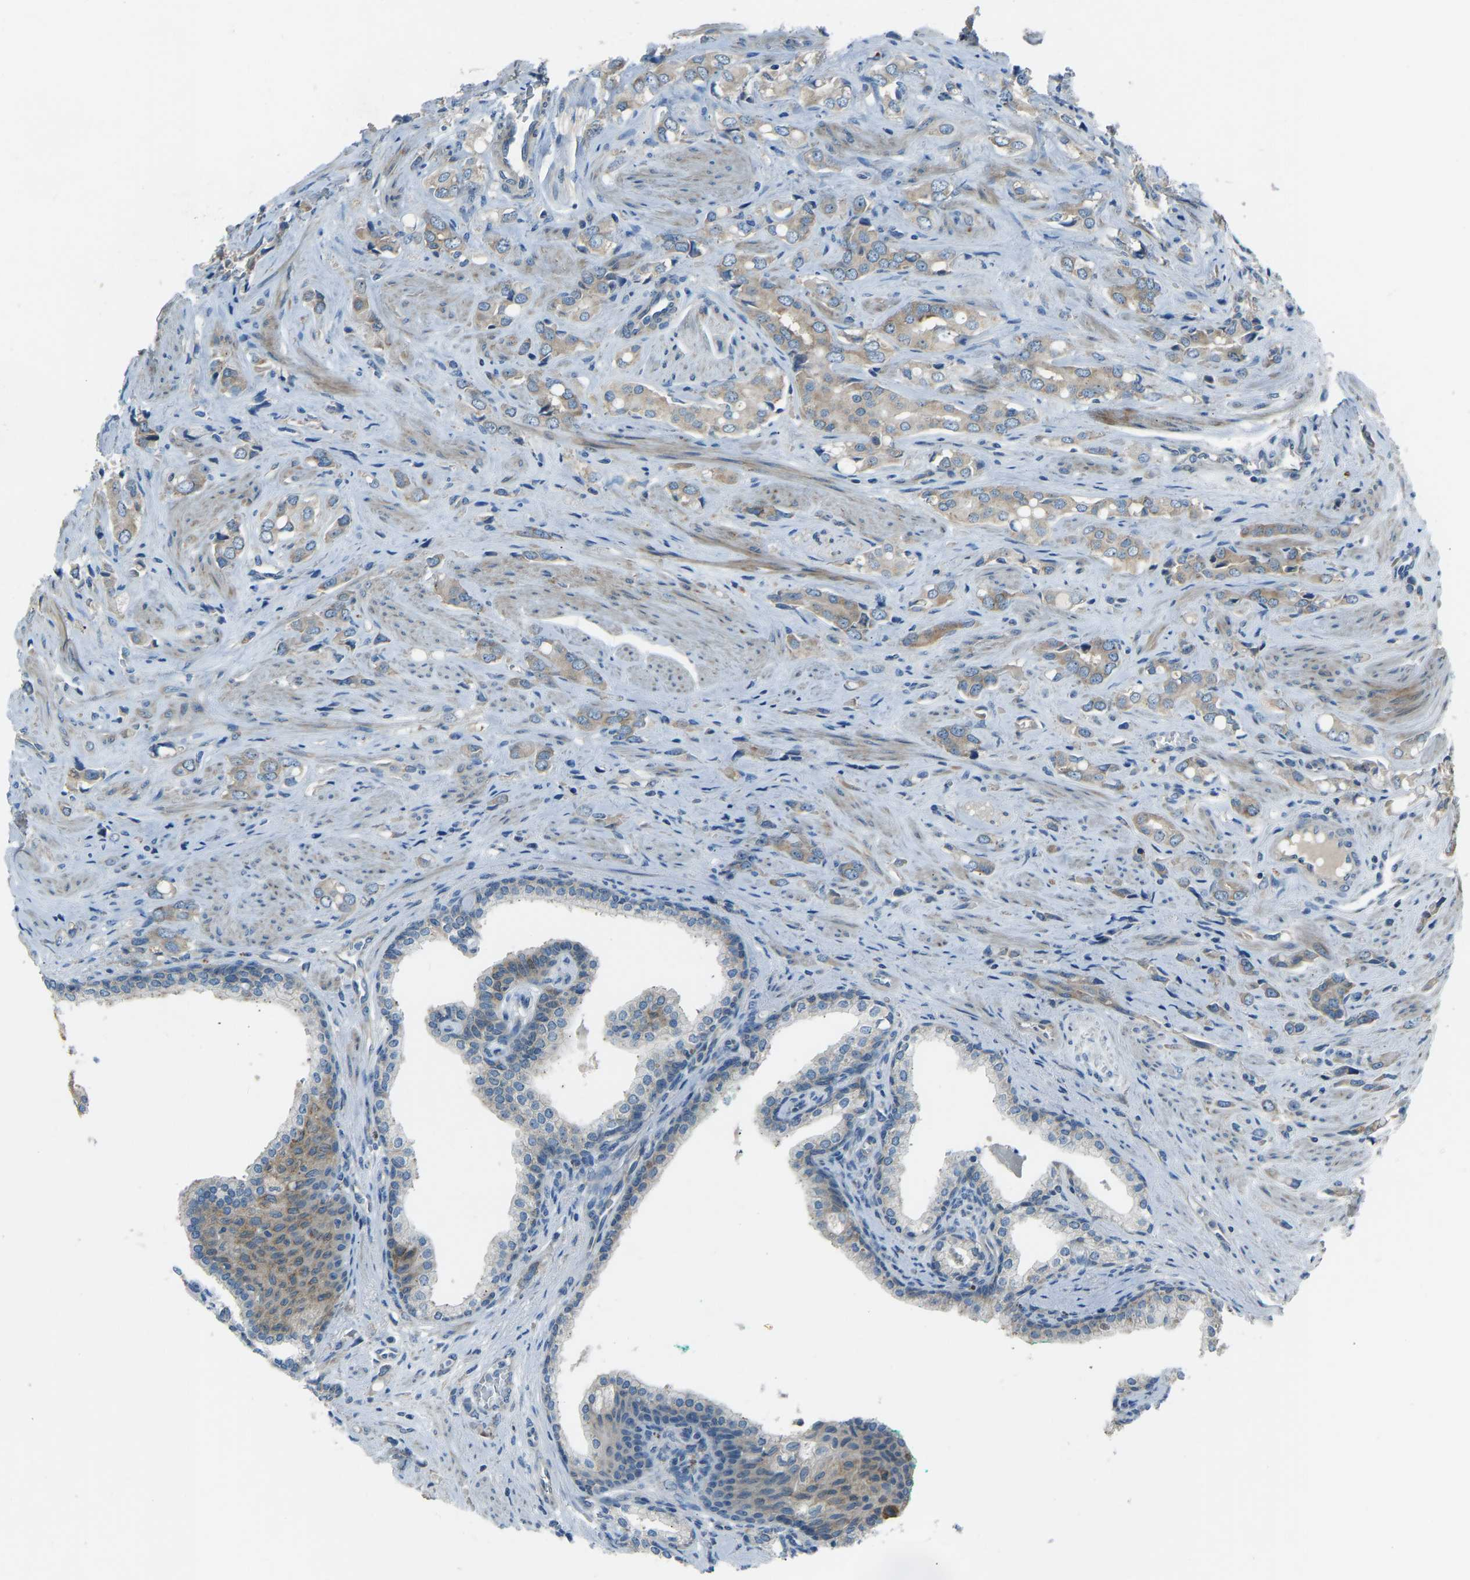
{"staining": {"intensity": "moderate", "quantity": ">75%", "location": "cytoplasmic/membranous"}, "tissue": "prostate cancer", "cell_type": "Tumor cells", "image_type": "cancer", "snomed": [{"axis": "morphology", "description": "Adenocarcinoma, High grade"}, {"axis": "topography", "description": "Prostate"}], "caption": "This is a photomicrograph of immunohistochemistry (IHC) staining of prostate cancer (adenocarcinoma (high-grade)), which shows moderate staining in the cytoplasmic/membranous of tumor cells.", "gene": "STAU2", "patient": {"sex": "male", "age": 52}}